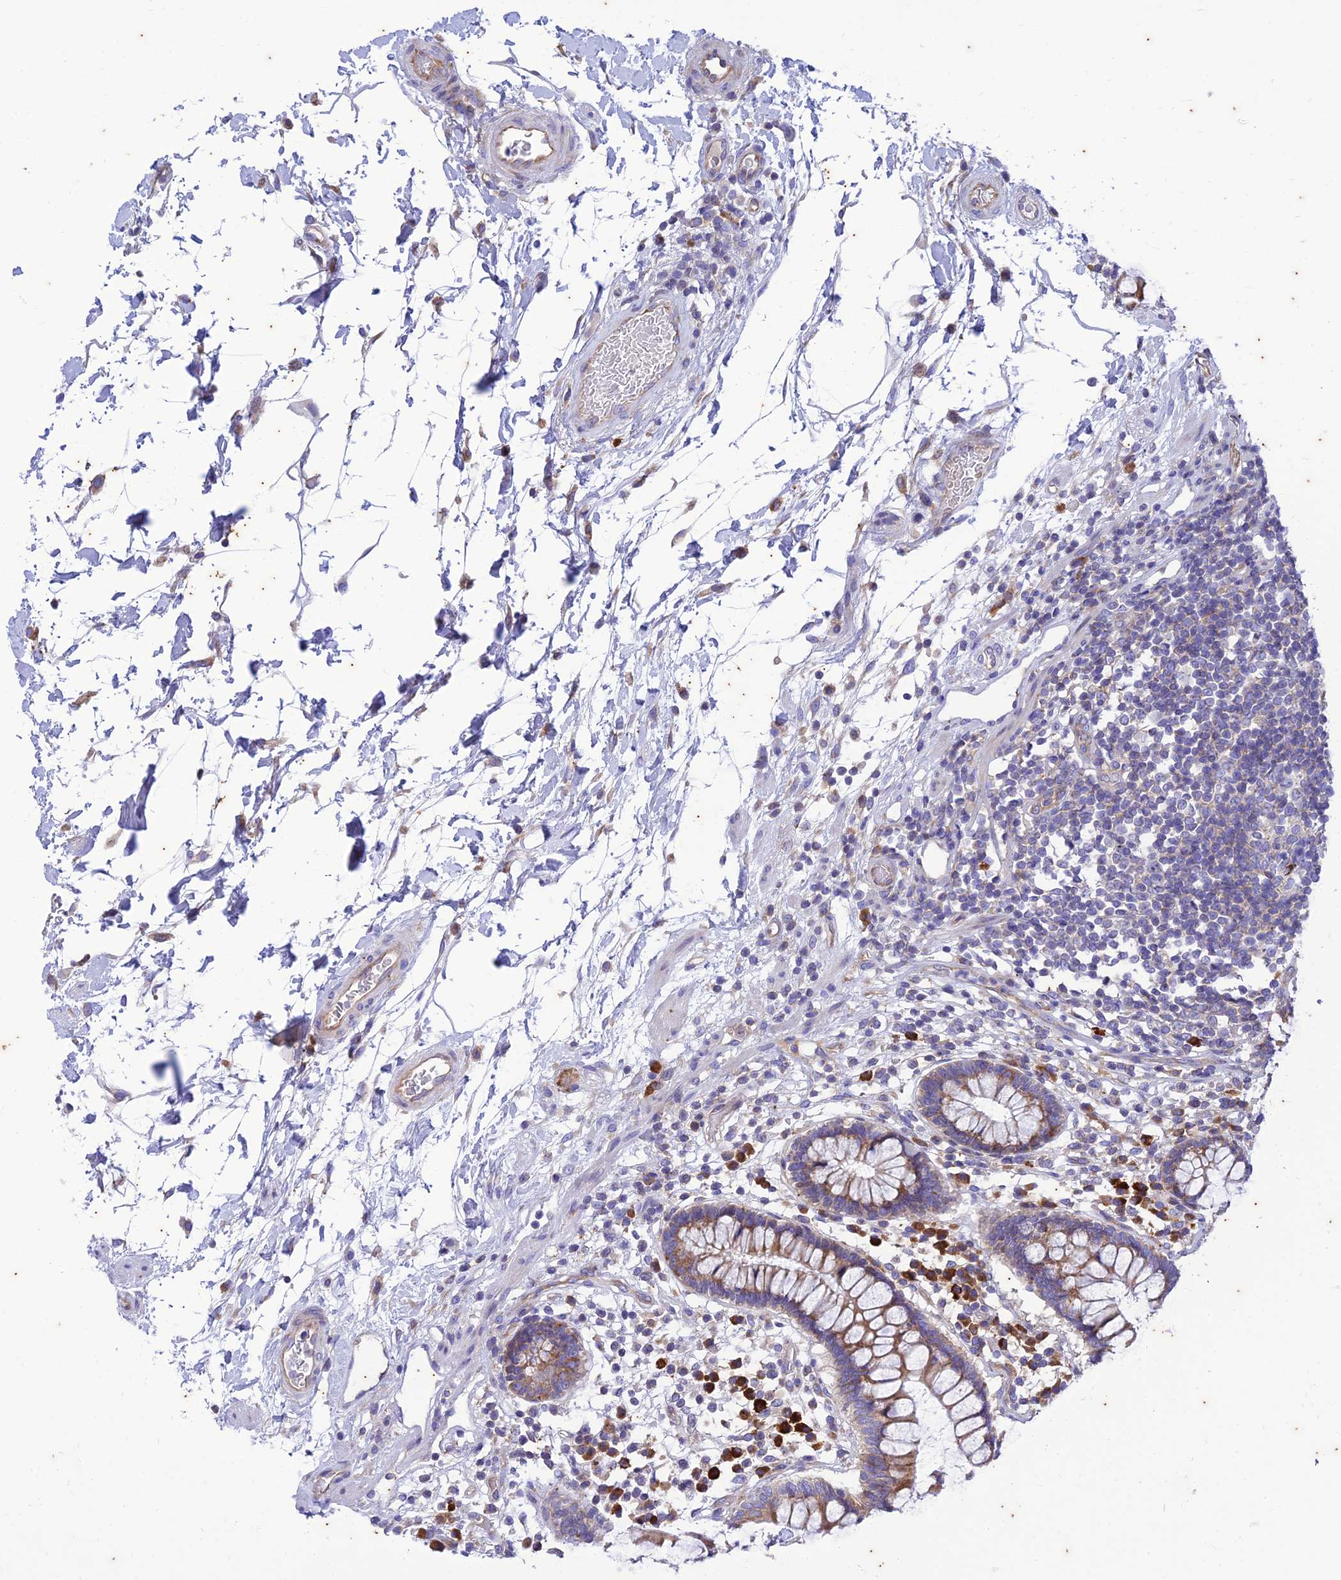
{"staining": {"intensity": "weak", "quantity": ">75%", "location": "cytoplasmic/membranous"}, "tissue": "colon", "cell_type": "Endothelial cells", "image_type": "normal", "snomed": [{"axis": "morphology", "description": "Normal tissue, NOS"}, {"axis": "topography", "description": "Colon"}], "caption": "Weak cytoplasmic/membranous staining is appreciated in approximately >75% of endothelial cells in normal colon. (DAB IHC, brown staining for protein, blue staining for nuclei).", "gene": "PIMREG", "patient": {"sex": "female", "age": 79}}